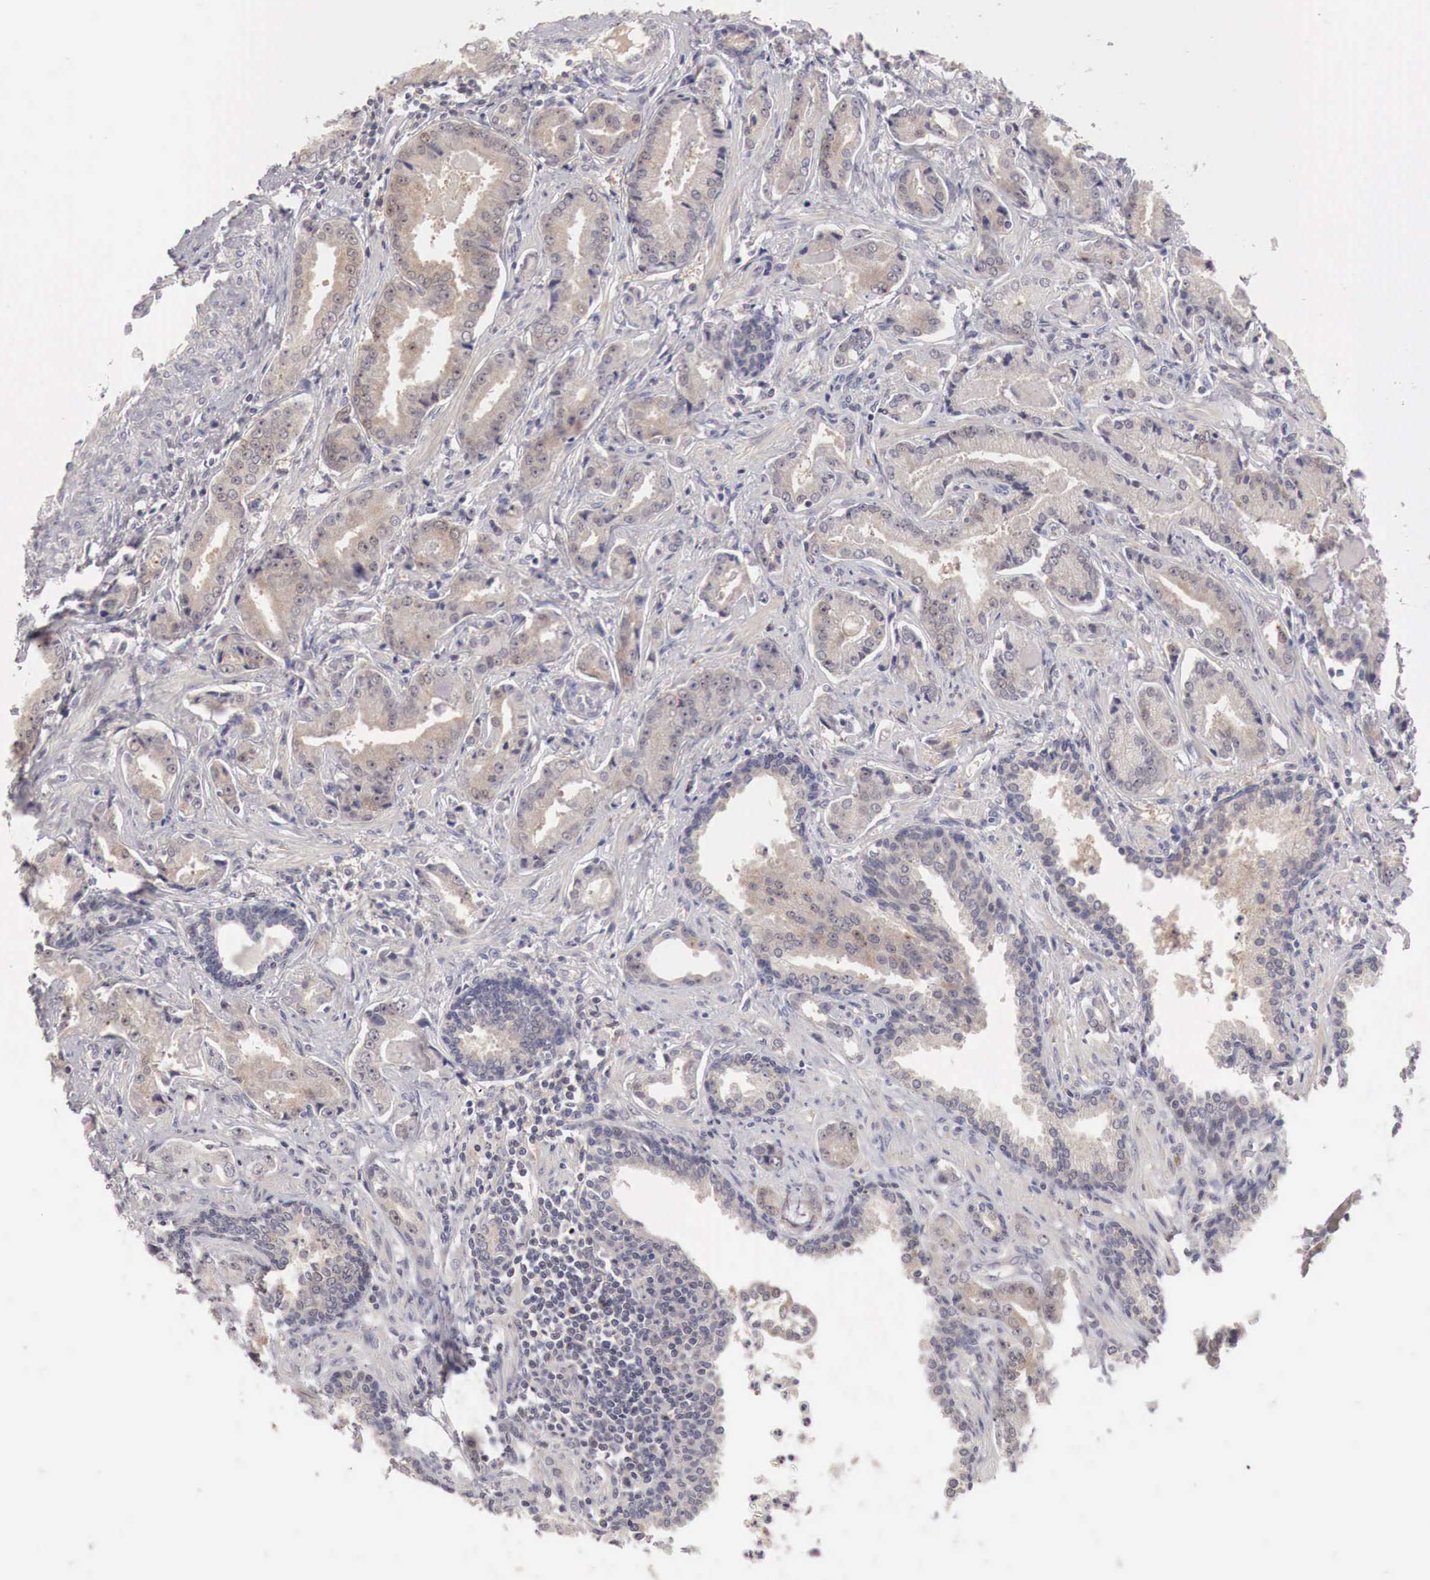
{"staining": {"intensity": "moderate", "quantity": "25%-75%", "location": "cytoplasmic/membranous"}, "tissue": "prostate cancer", "cell_type": "Tumor cells", "image_type": "cancer", "snomed": [{"axis": "morphology", "description": "Adenocarcinoma, Low grade"}, {"axis": "topography", "description": "Prostate"}], "caption": "Prostate cancer (adenocarcinoma (low-grade)) stained with DAB (3,3'-diaminobenzidine) IHC exhibits medium levels of moderate cytoplasmic/membranous expression in about 25%-75% of tumor cells. (DAB IHC with brightfield microscopy, high magnification).", "gene": "GATA1", "patient": {"sex": "male", "age": 65}}